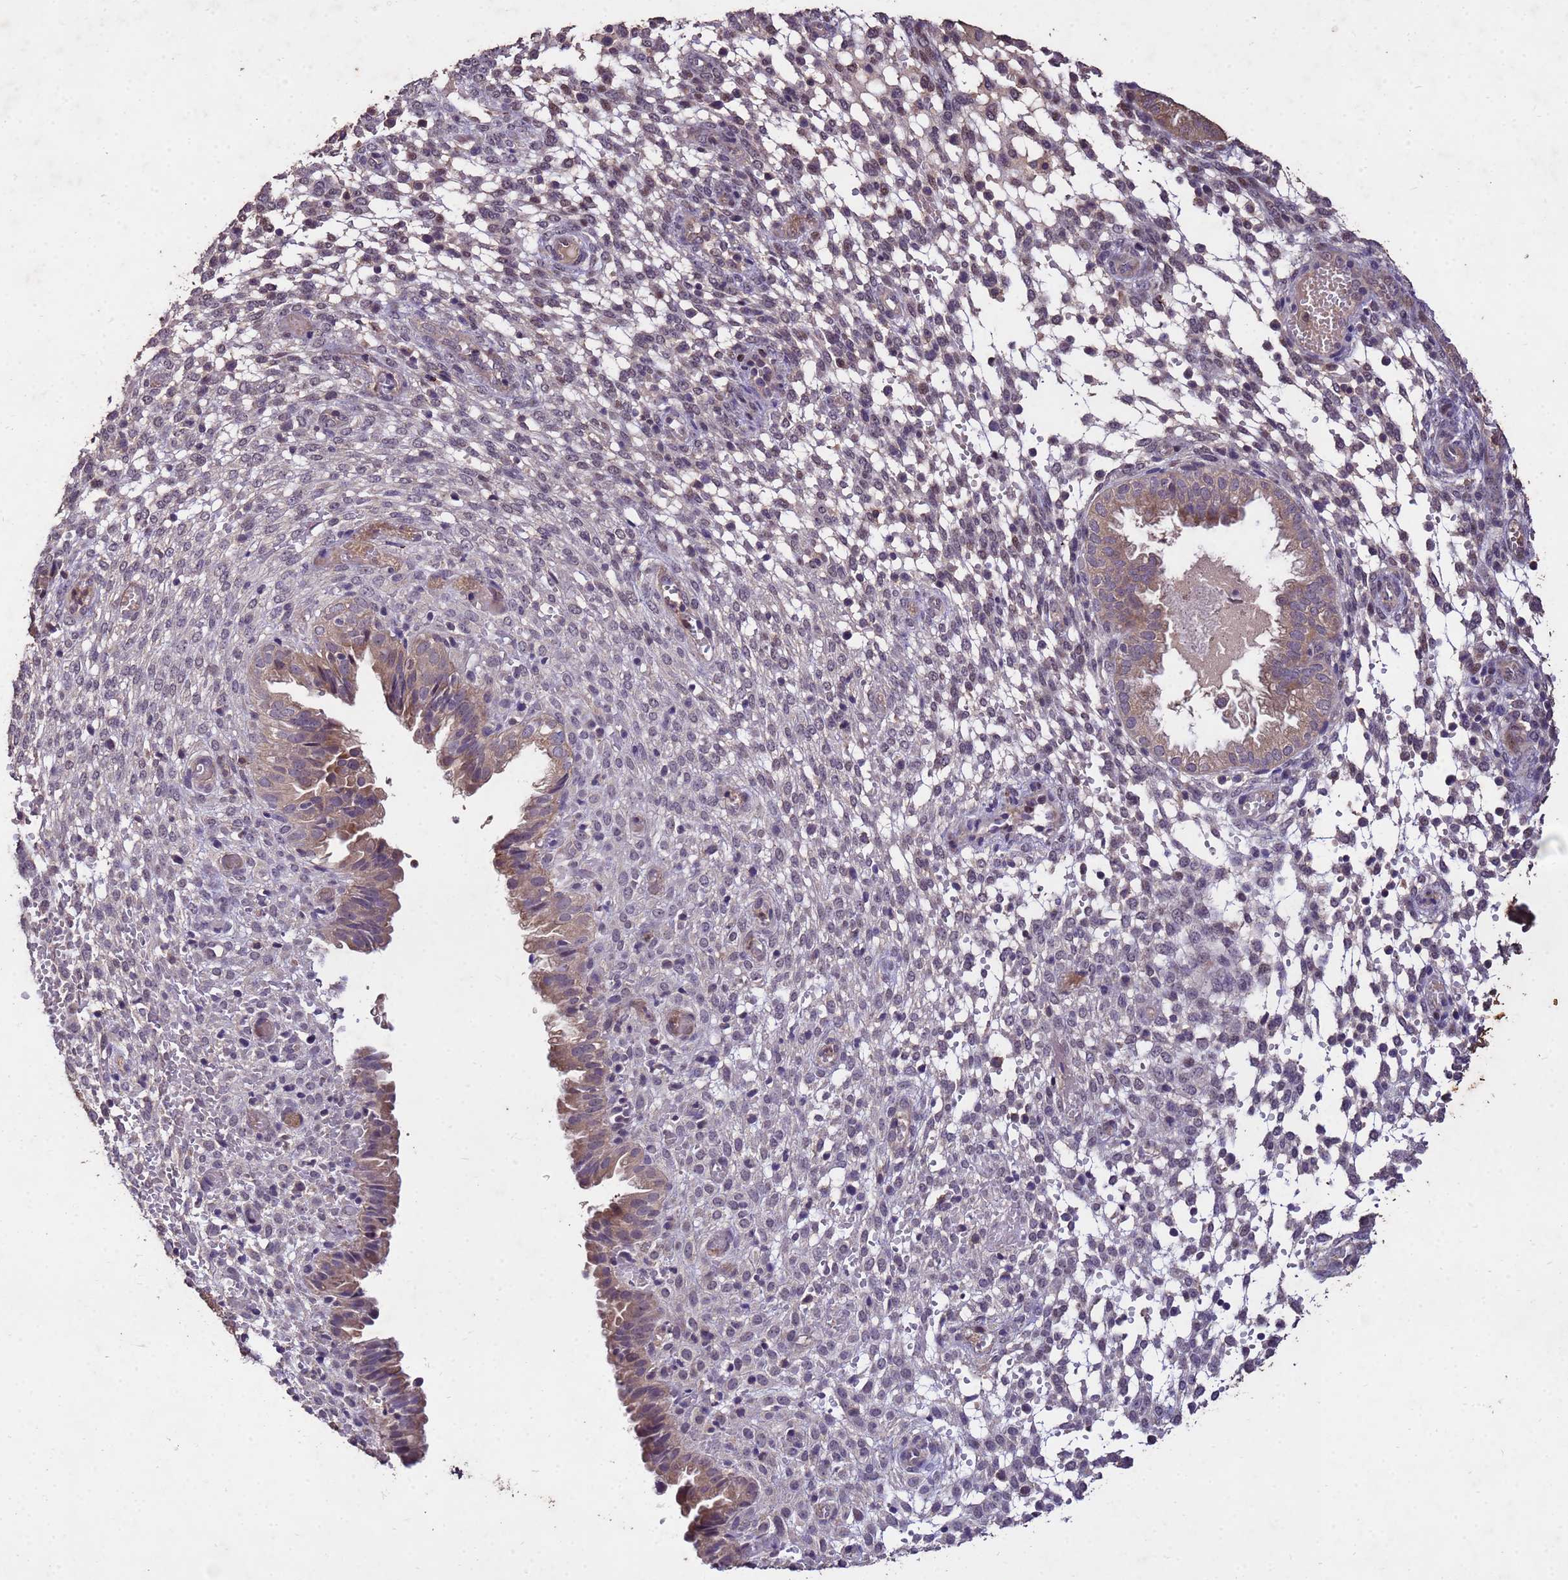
{"staining": {"intensity": "negative", "quantity": "none", "location": "none"}, "tissue": "endometrium", "cell_type": "Cells in endometrial stroma", "image_type": "normal", "snomed": [{"axis": "morphology", "description": "Normal tissue, NOS"}, {"axis": "topography", "description": "Endometrium"}], "caption": "The image shows no significant expression in cells in endometrial stroma of endometrium.", "gene": "TOR4A", "patient": {"sex": "female", "age": 33}}